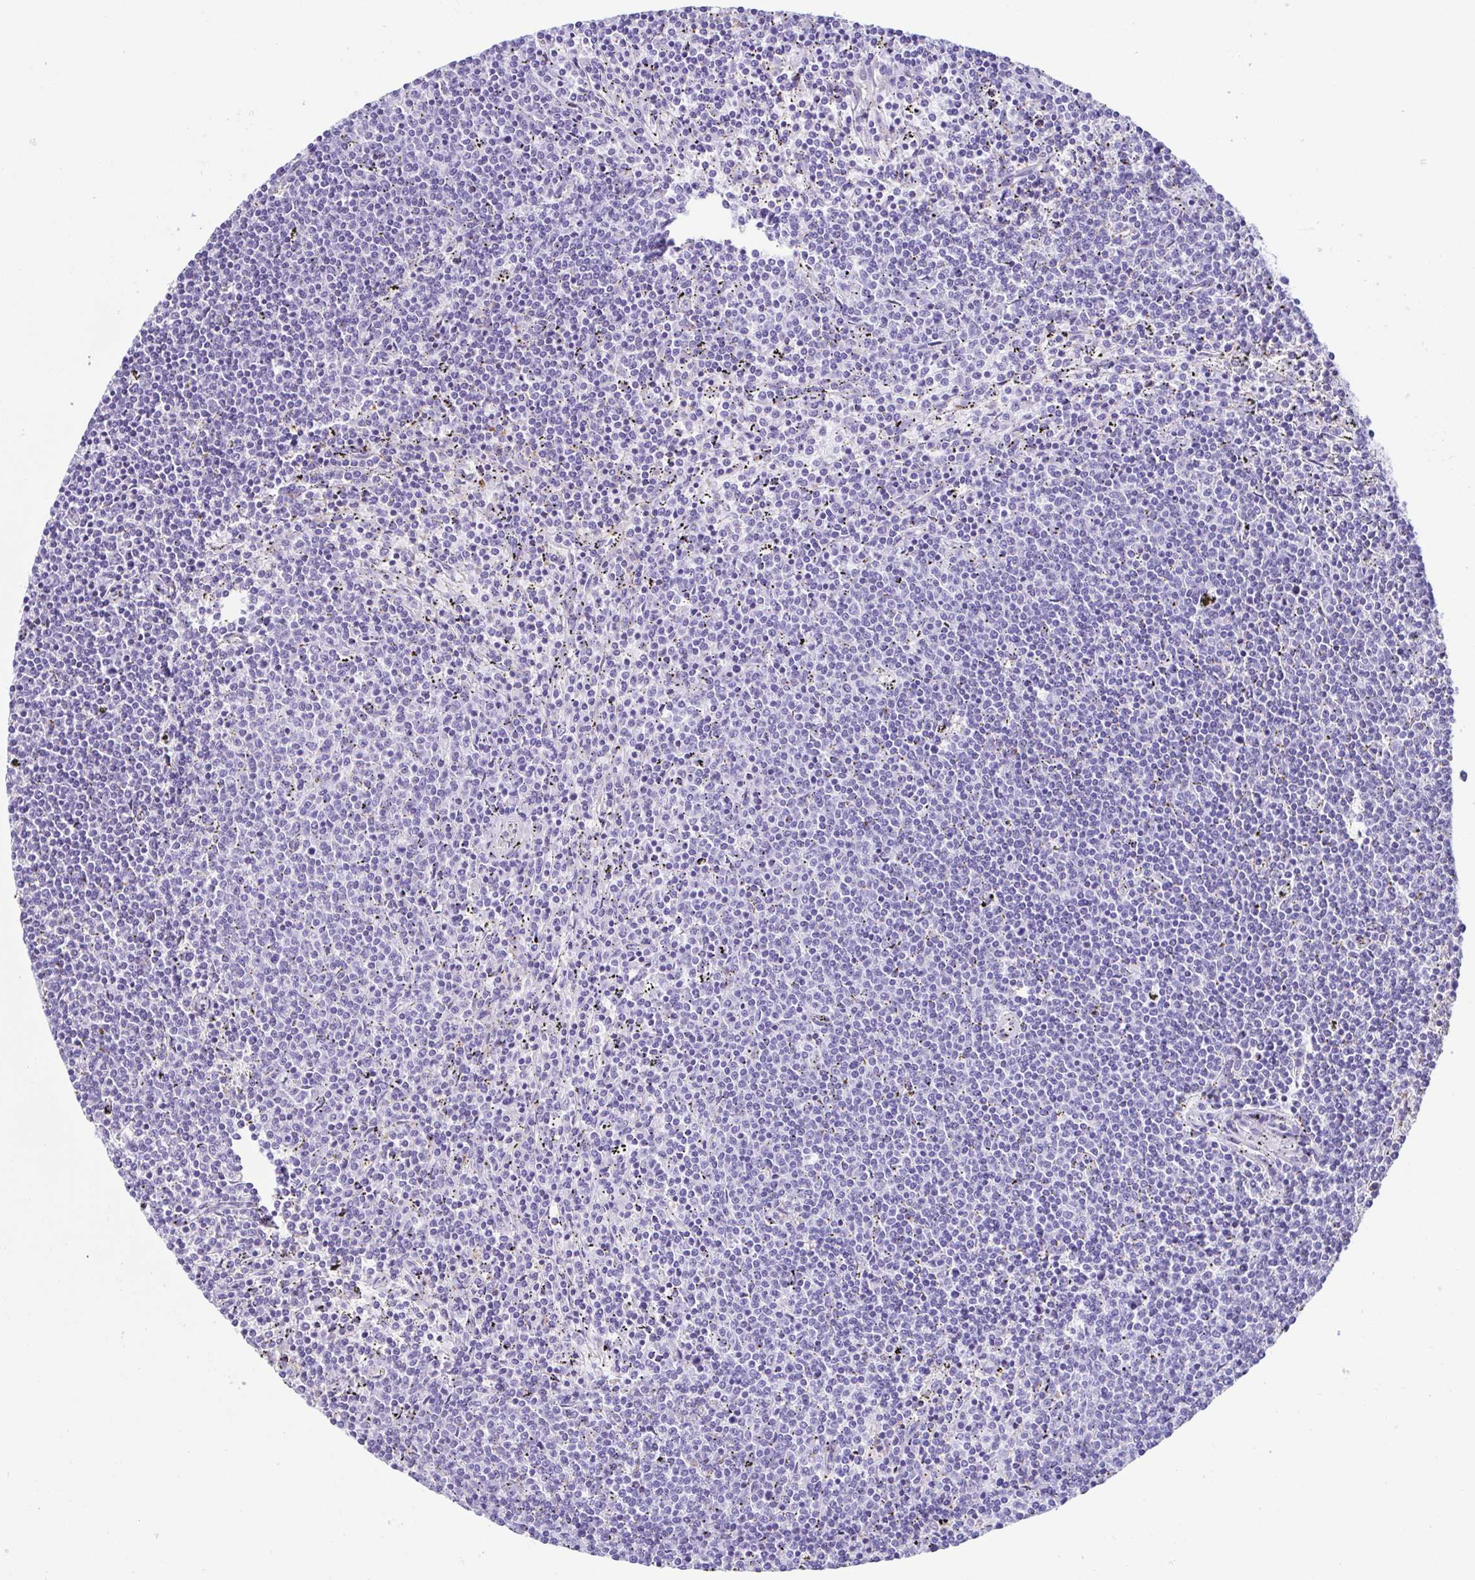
{"staining": {"intensity": "negative", "quantity": "none", "location": "none"}, "tissue": "lymphoma", "cell_type": "Tumor cells", "image_type": "cancer", "snomed": [{"axis": "morphology", "description": "Malignant lymphoma, non-Hodgkin's type, Low grade"}, {"axis": "topography", "description": "Spleen"}], "caption": "This is an immunohistochemistry (IHC) image of lymphoma. There is no staining in tumor cells.", "gene": "CYP11B1", "patient": {"sex": "female", "age": 50}}